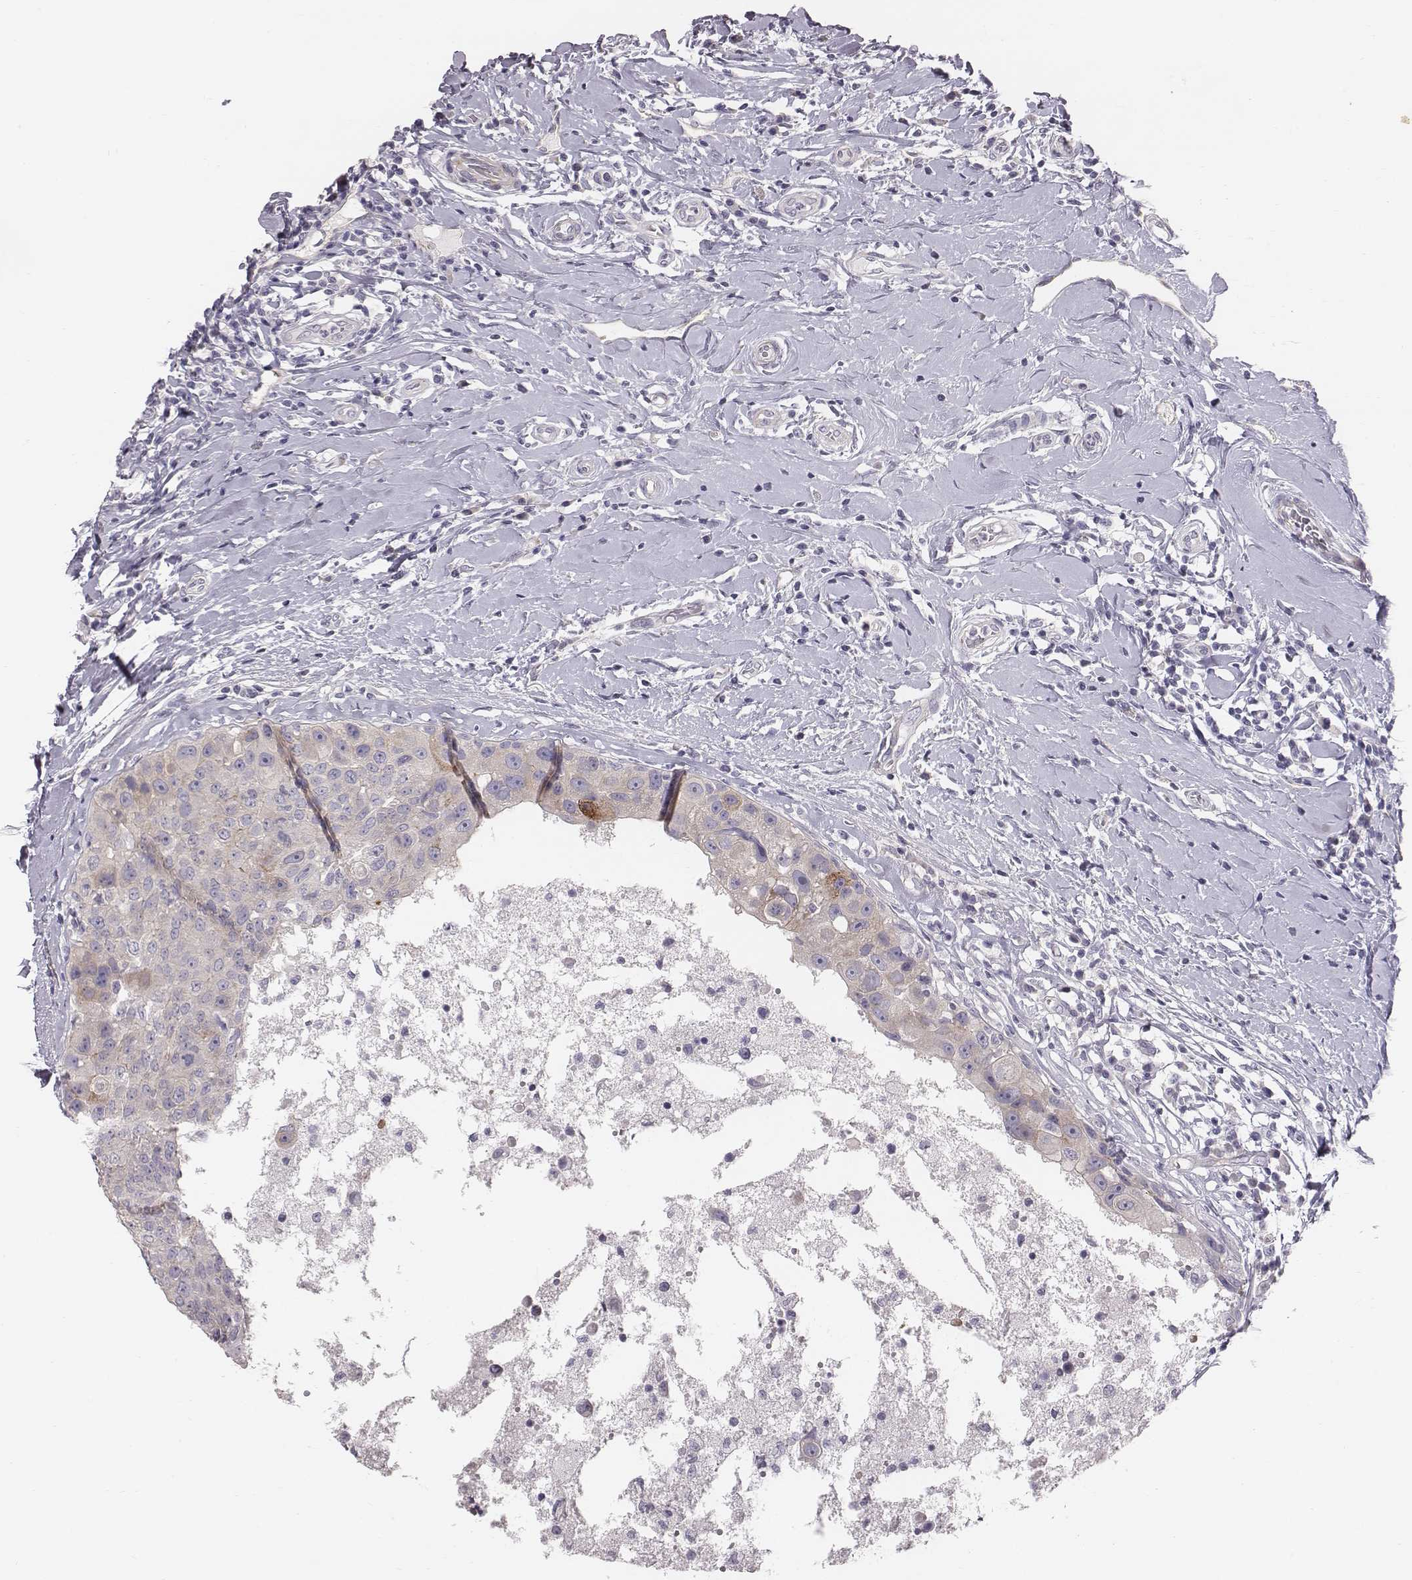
{"staining": {"intensity": "negative", "quantity": "none", "location": "none"}, "tissue": "breast cancer", "cell_type": "Tumor cells", "image_type": "cancer", "snomed": [{"axis": "morphology", "description": "Duct carcinoma"}, {"axis": "topography", "description": "Breast"}], "caption": "Tumor cells are negative for brown protein staining in breast cancer (infiltrating ductal carcinoma).", "gene": "PRKCZ", "patient": {"sex": "female", "age": 27}}